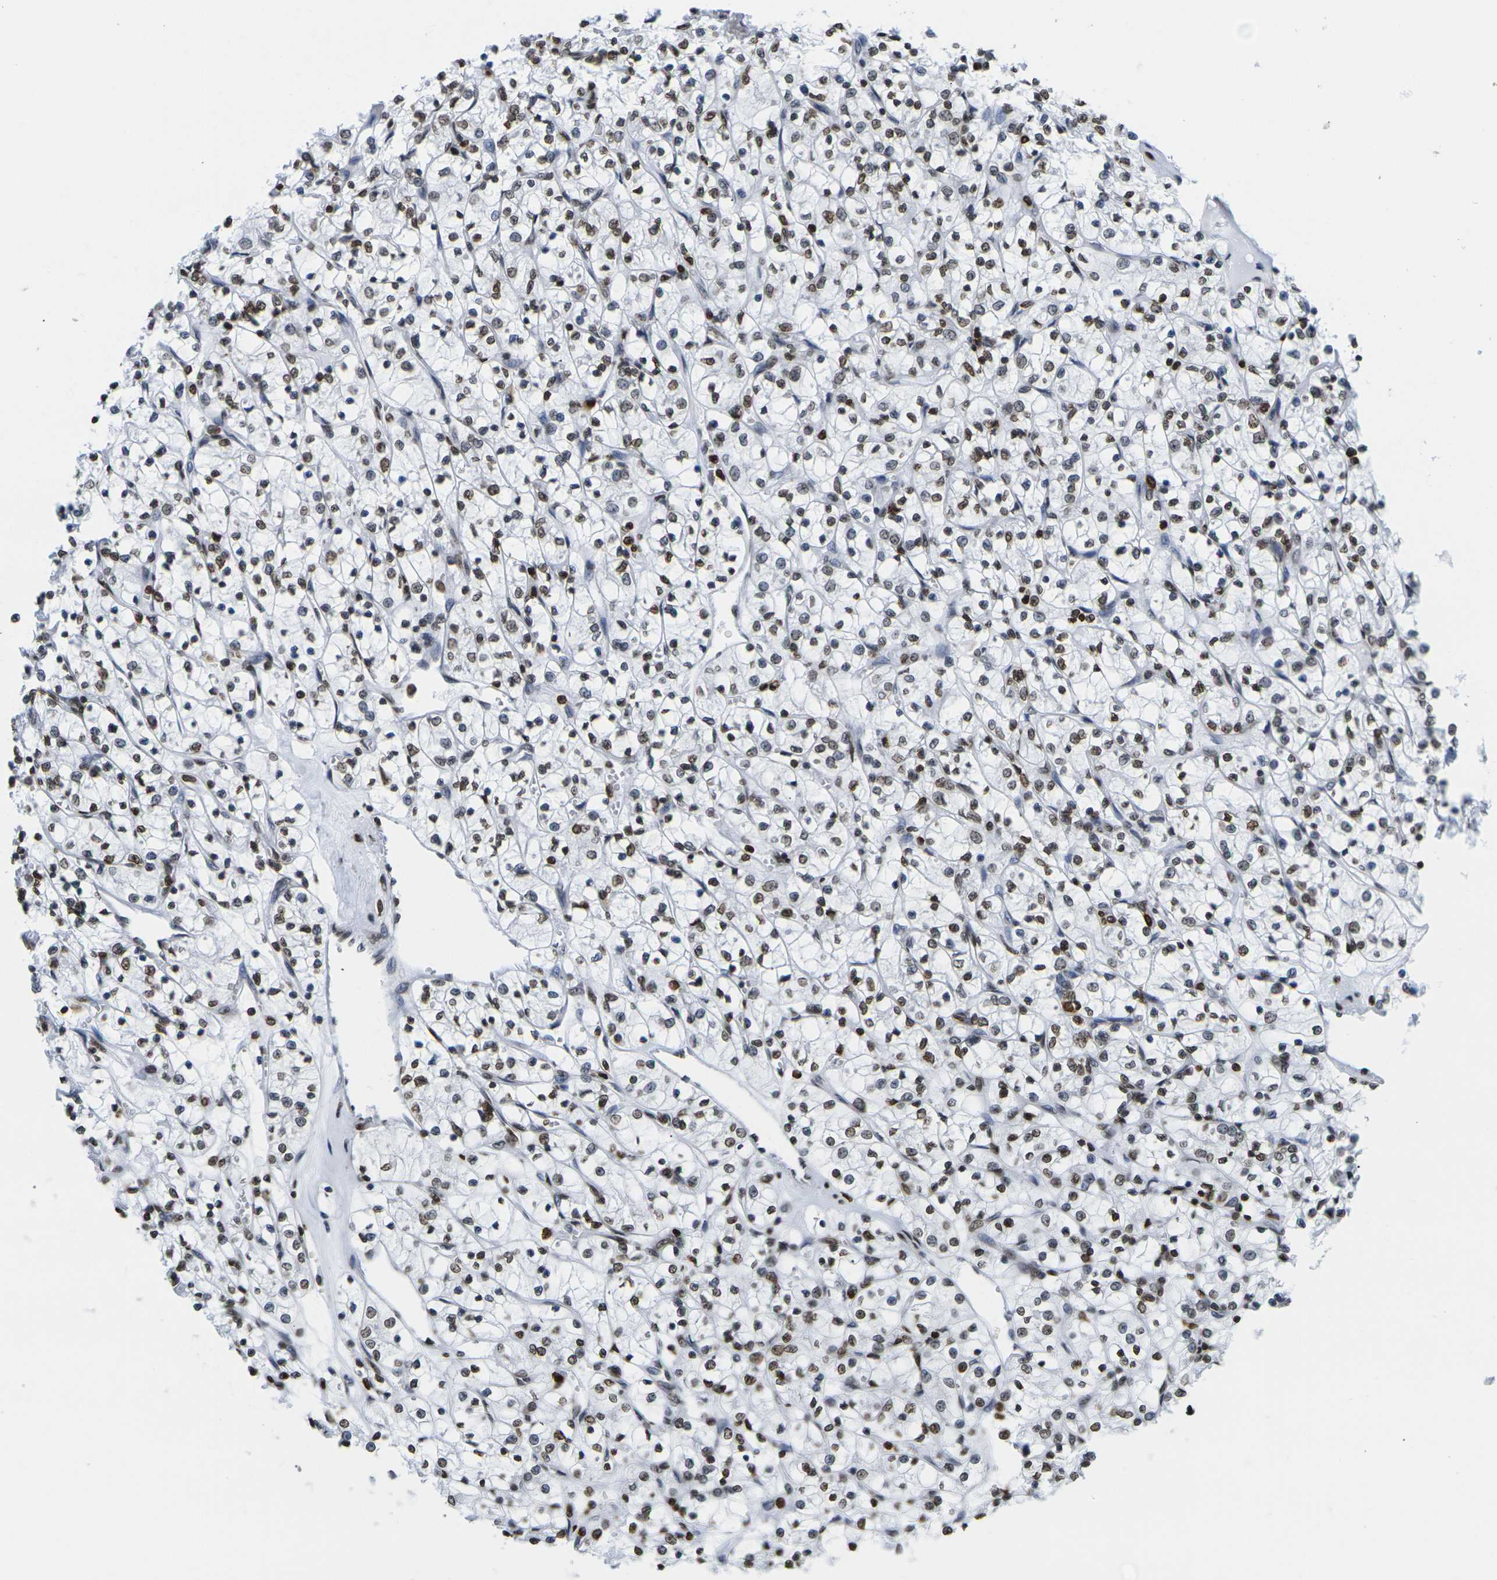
{"staining": {"intensity": "moderate", "quantity": ">75%", "location": "cytoplasmic/membranous,nuclear"}, "tissue": "renal cancer", "cell_type": "Tumor cells", "image_type": "cancer", "snomed": [{"axis": "morphology", "description": "Adenocarcinoma, NOS"}, {"axis": "topography", "description": "Kidney"}], "caption": "Renal cancer (adenocarcinoma) stained with a brown dye exhibits moderate cytoplasmic/membranous and nuclear positive positivity in approximately >75% of tumor cells.", "gene": "H2AC21", "patient": {"sex": "female", "age": 69}}